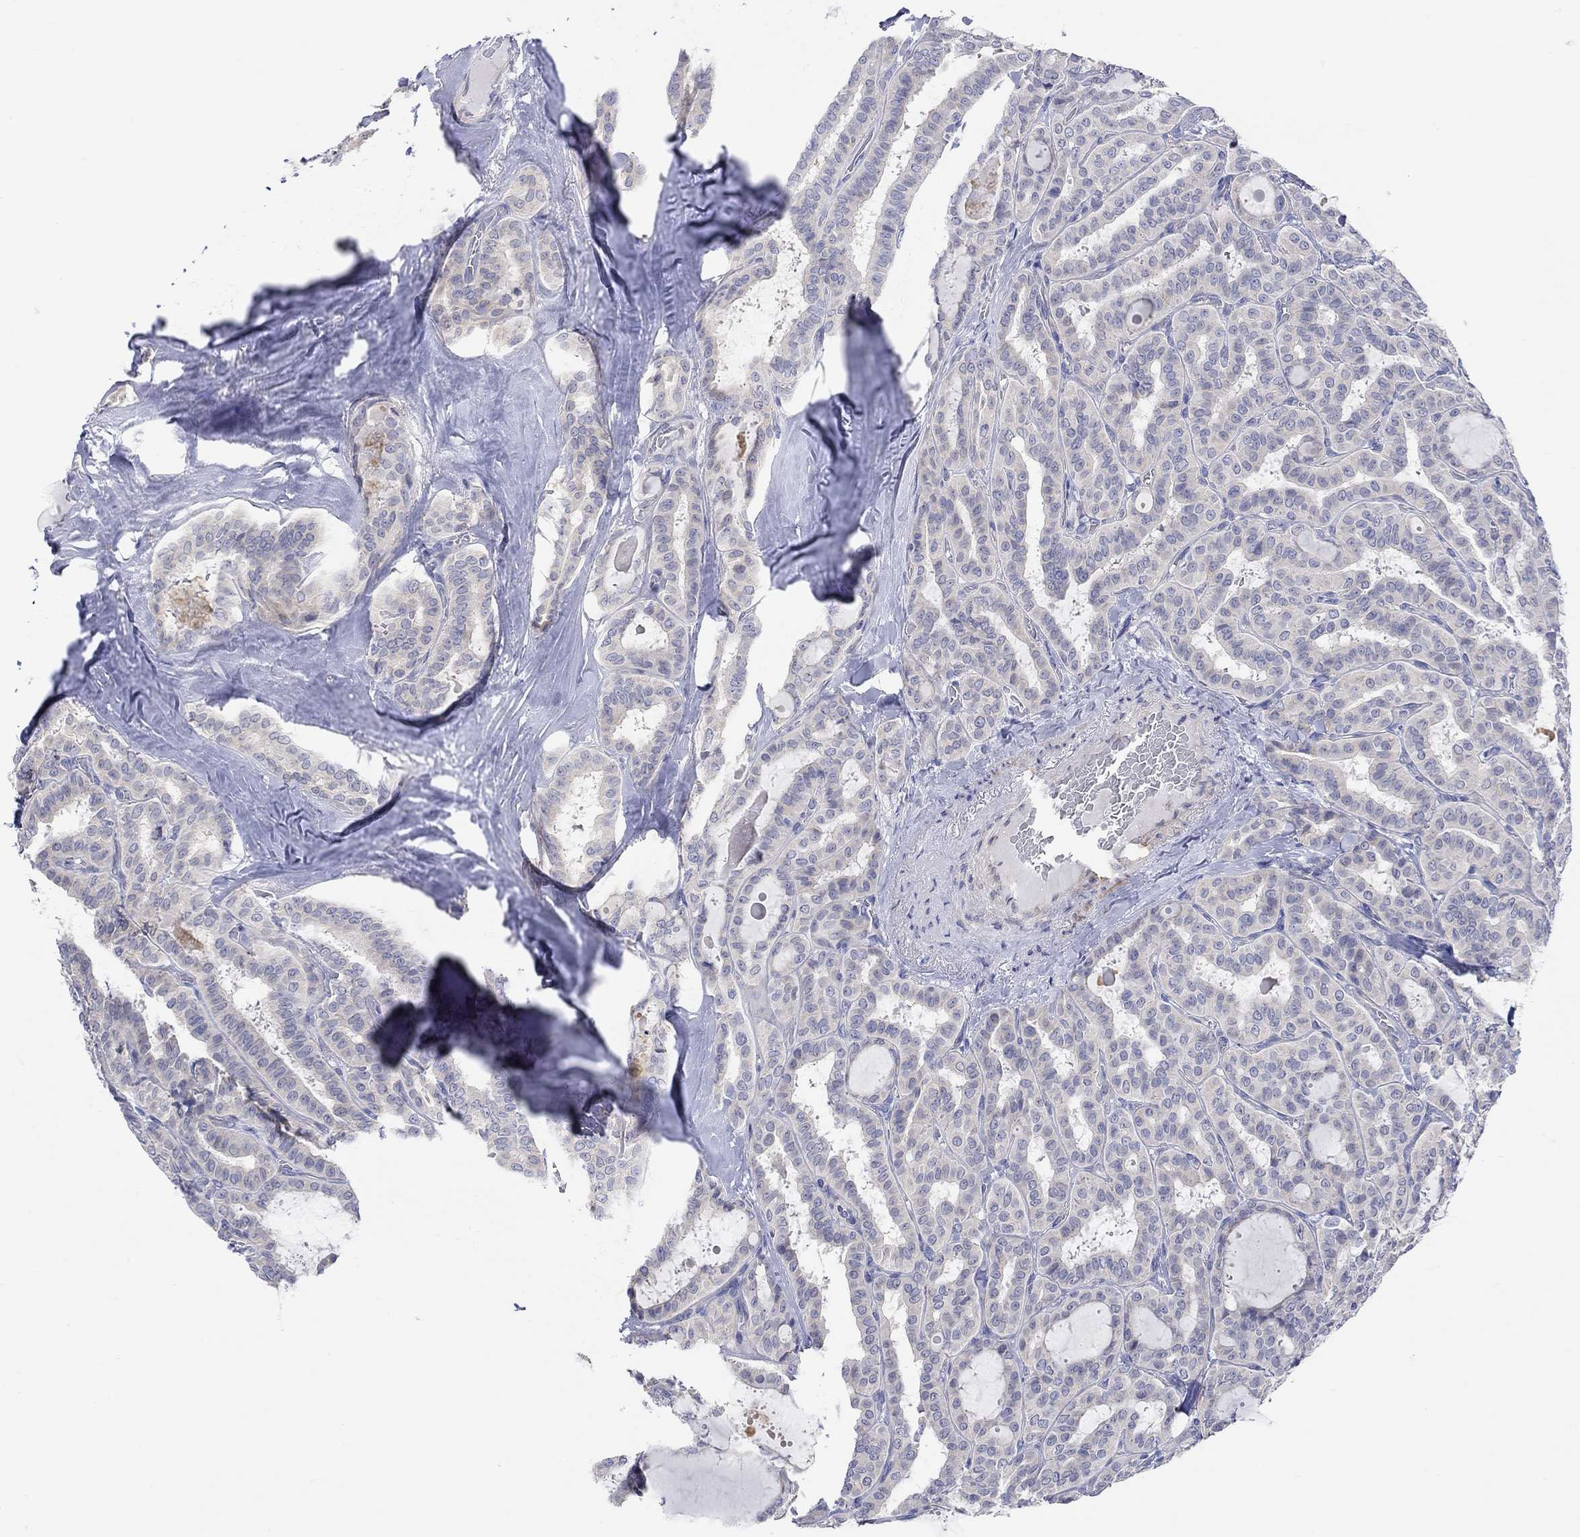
{"staining": {"intensity": "negative", "quantity": "none", "location": "none"}, "tissue": "thyroid cancer", "cell_type": "Tumor cells", "image_type": "cancer", "snomed": [{"axis": "morphology", "description": "Papillary adenocarcinoma, NOS"}, {"axis": "topography", "description": "Thyroid gland"}], "caption": "Thyroid cancer (papillary adenocarcinoma) was stained to show a protein in brown. There is no significant positivity in tumor cells.", "gene": "KRT222", "patient": {"sex": "female", "age": 39}}